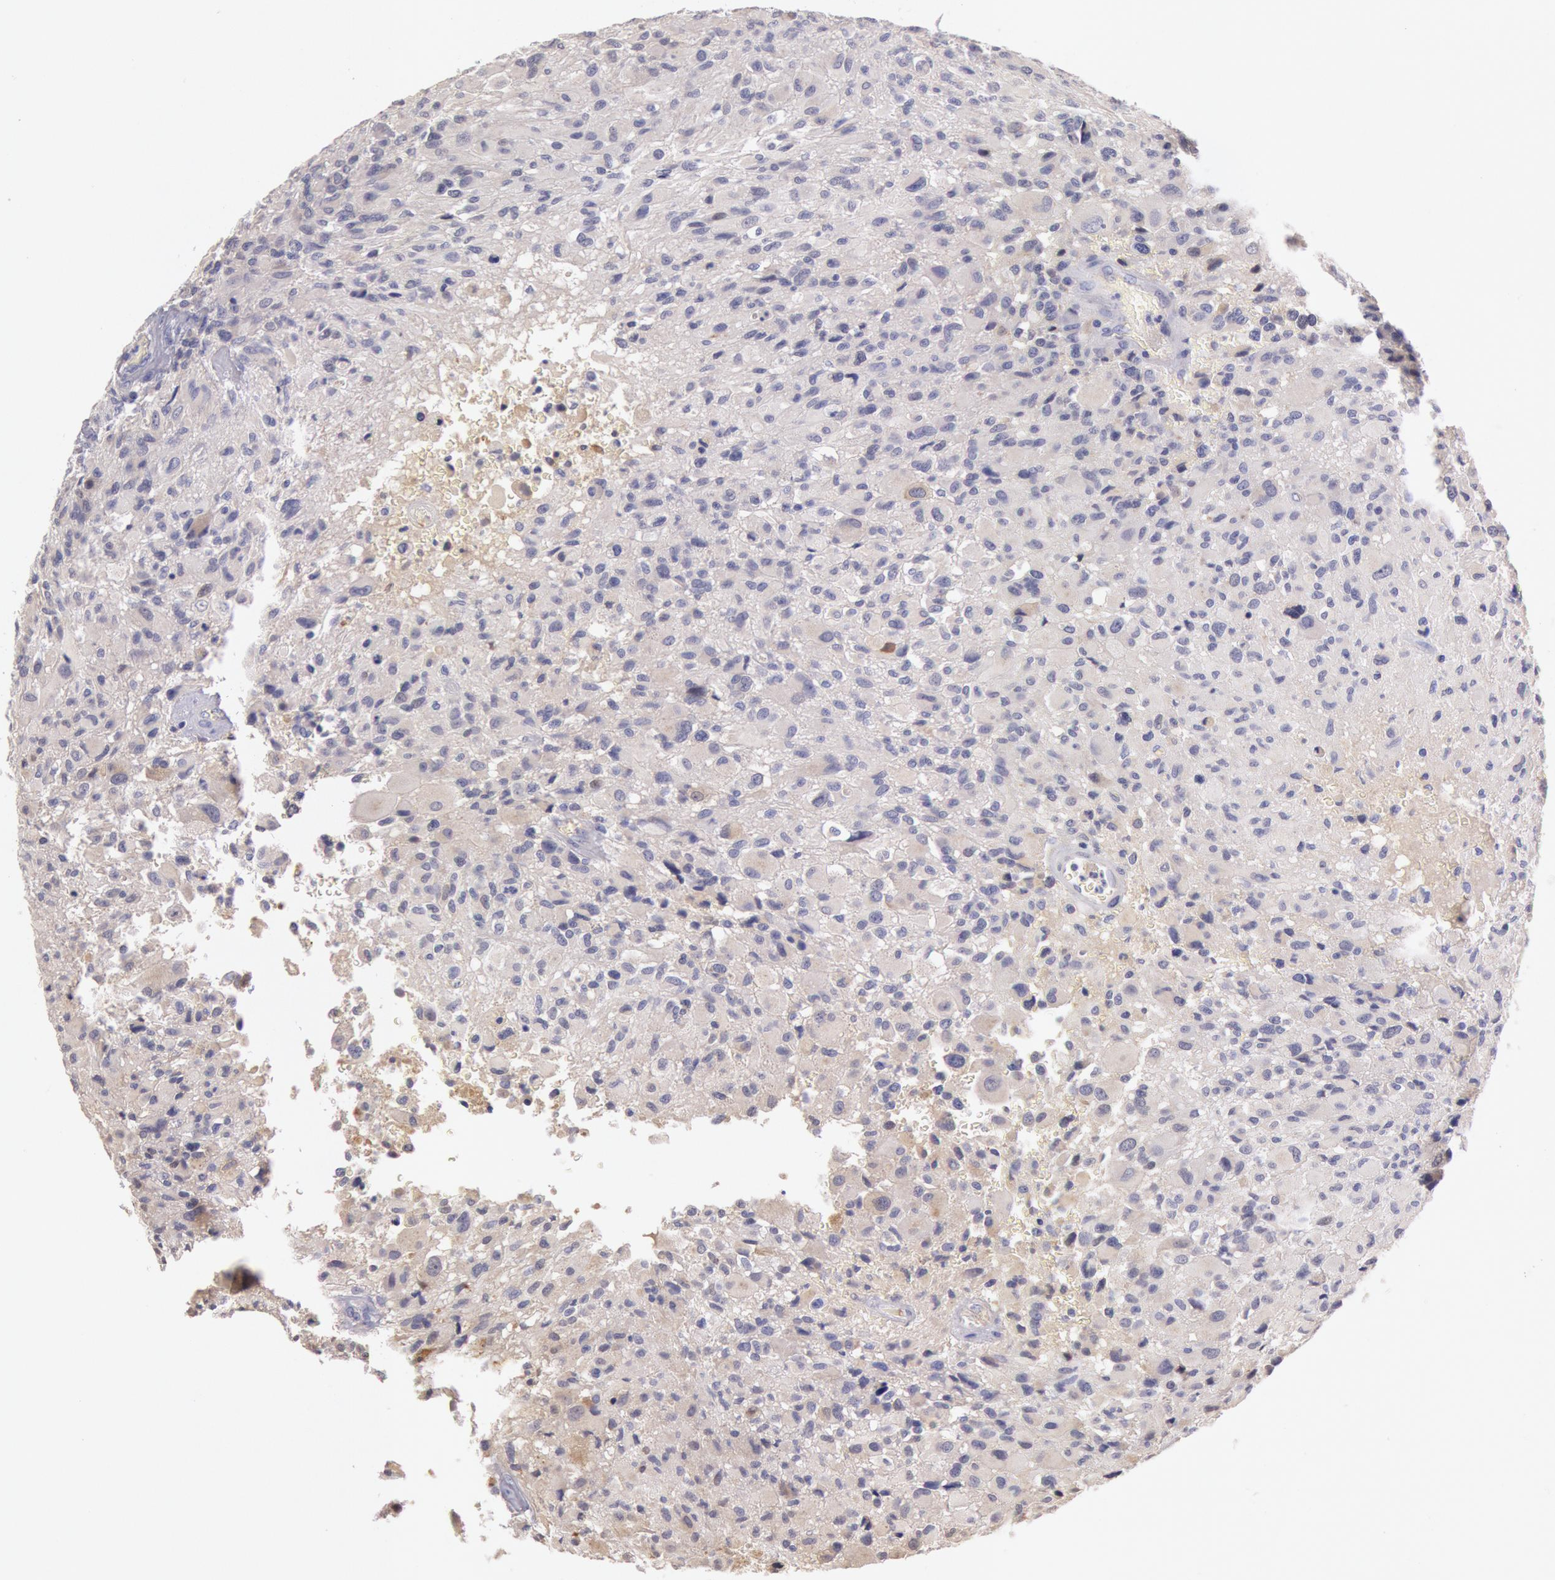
{"staining": {"intensity": "negative", "quantity": "none", "location": "none"}, "tissue": "glioma", "cell_type": "Tumor cells", "image_type": "cancer", "snomed": [{"axis": "morphology", "description": "Glioma, malignant, High grade"}, {"axis": "topography", "description": "Brain"}], "caption": "A histopathology image of glioma stained for a protein exhibits no brown staining in tumor cells.", "gene": "C1R", "patient": {"sex": "male", "age": 69}}